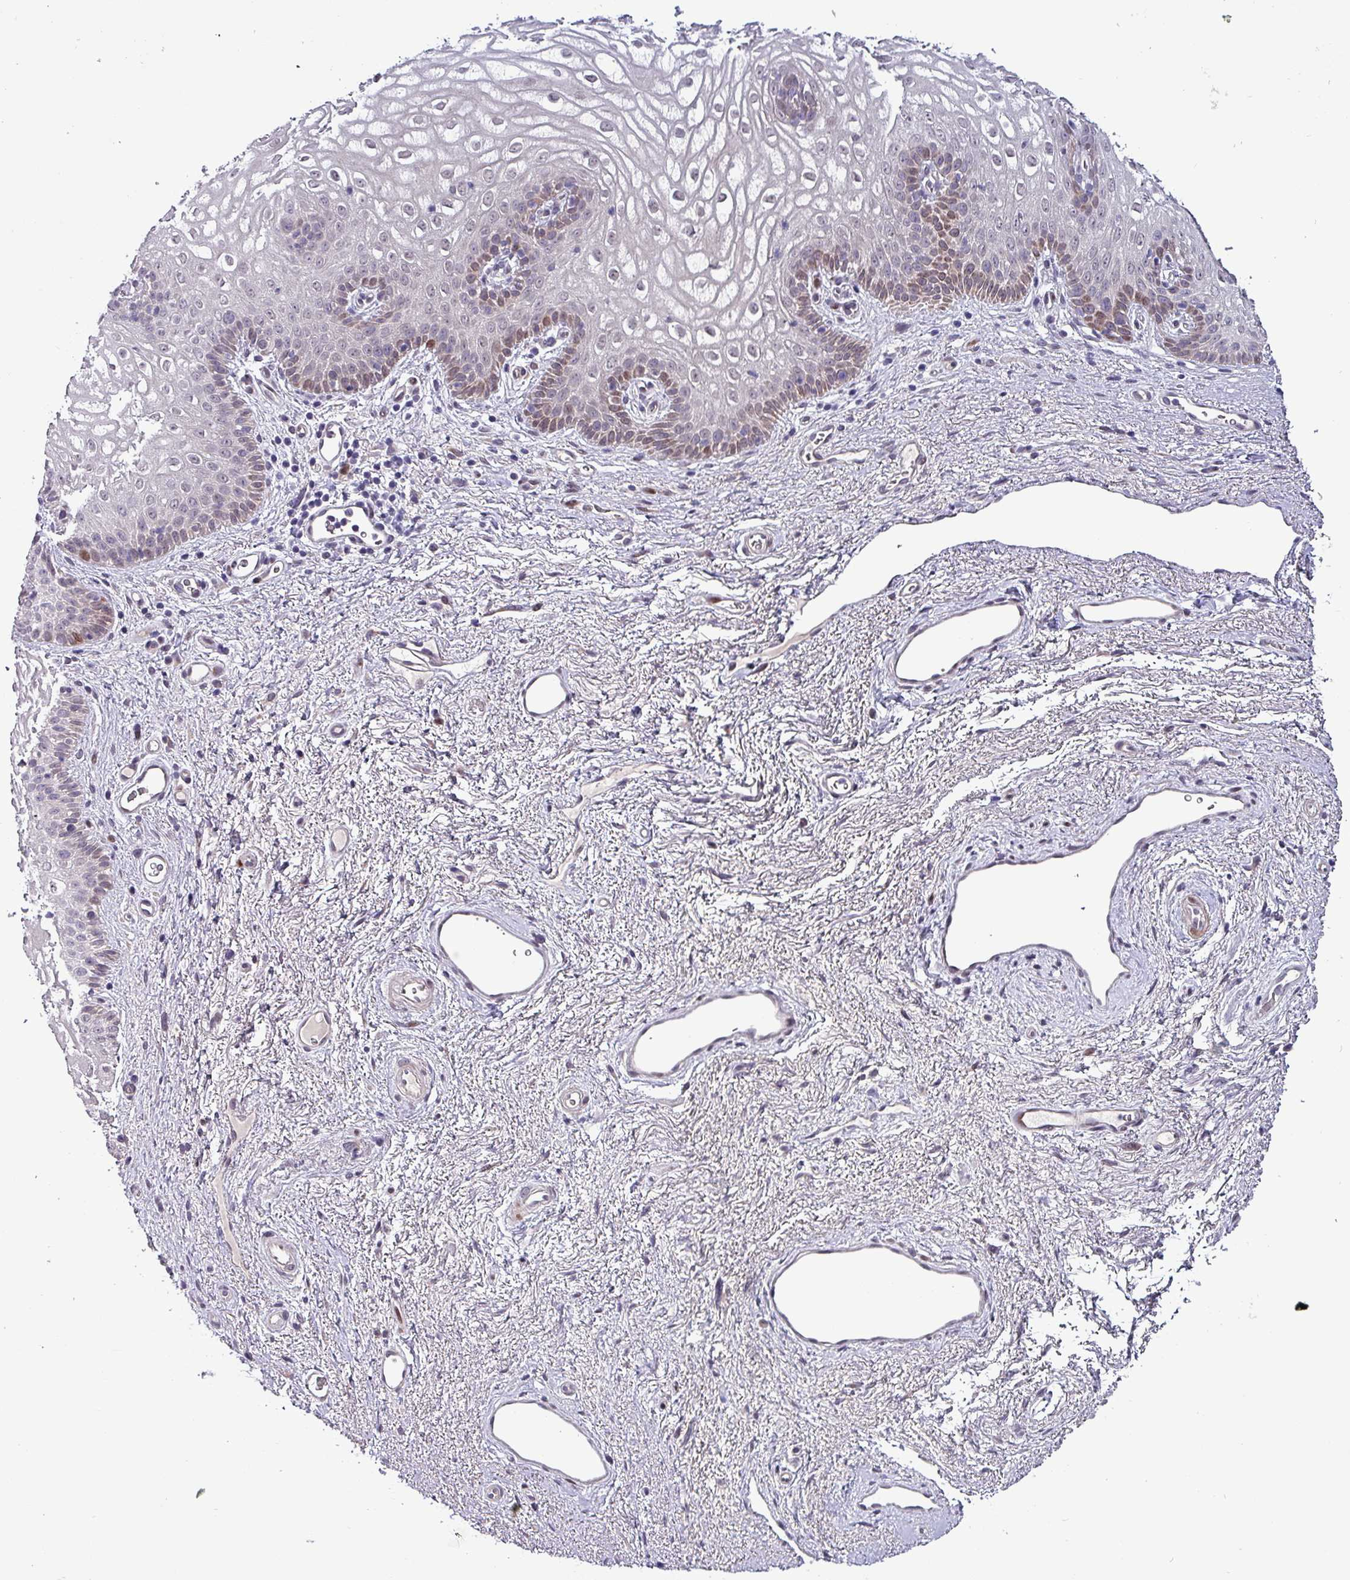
{"staining": {"intensity": "moderate", "quantity": "<25%", "location": "cytoplasmic/membranous"}, "tissue": "vagina", "cell_type": "Squamous epithelial cells", "image_type": "normal", "snomed": [{"axis": "morphology", "description": "Normal tissue, NOS"}, {"axis": "topography", "description": "Vagina"}], "caption": "Protein analysis of unremarkable vagina shows moderate cytoplasmic/membranous expression in approximately <25% of squamous epithelial cells.", "gene": "GRAPL", "patient": {"sex": "female", "age": 47}}